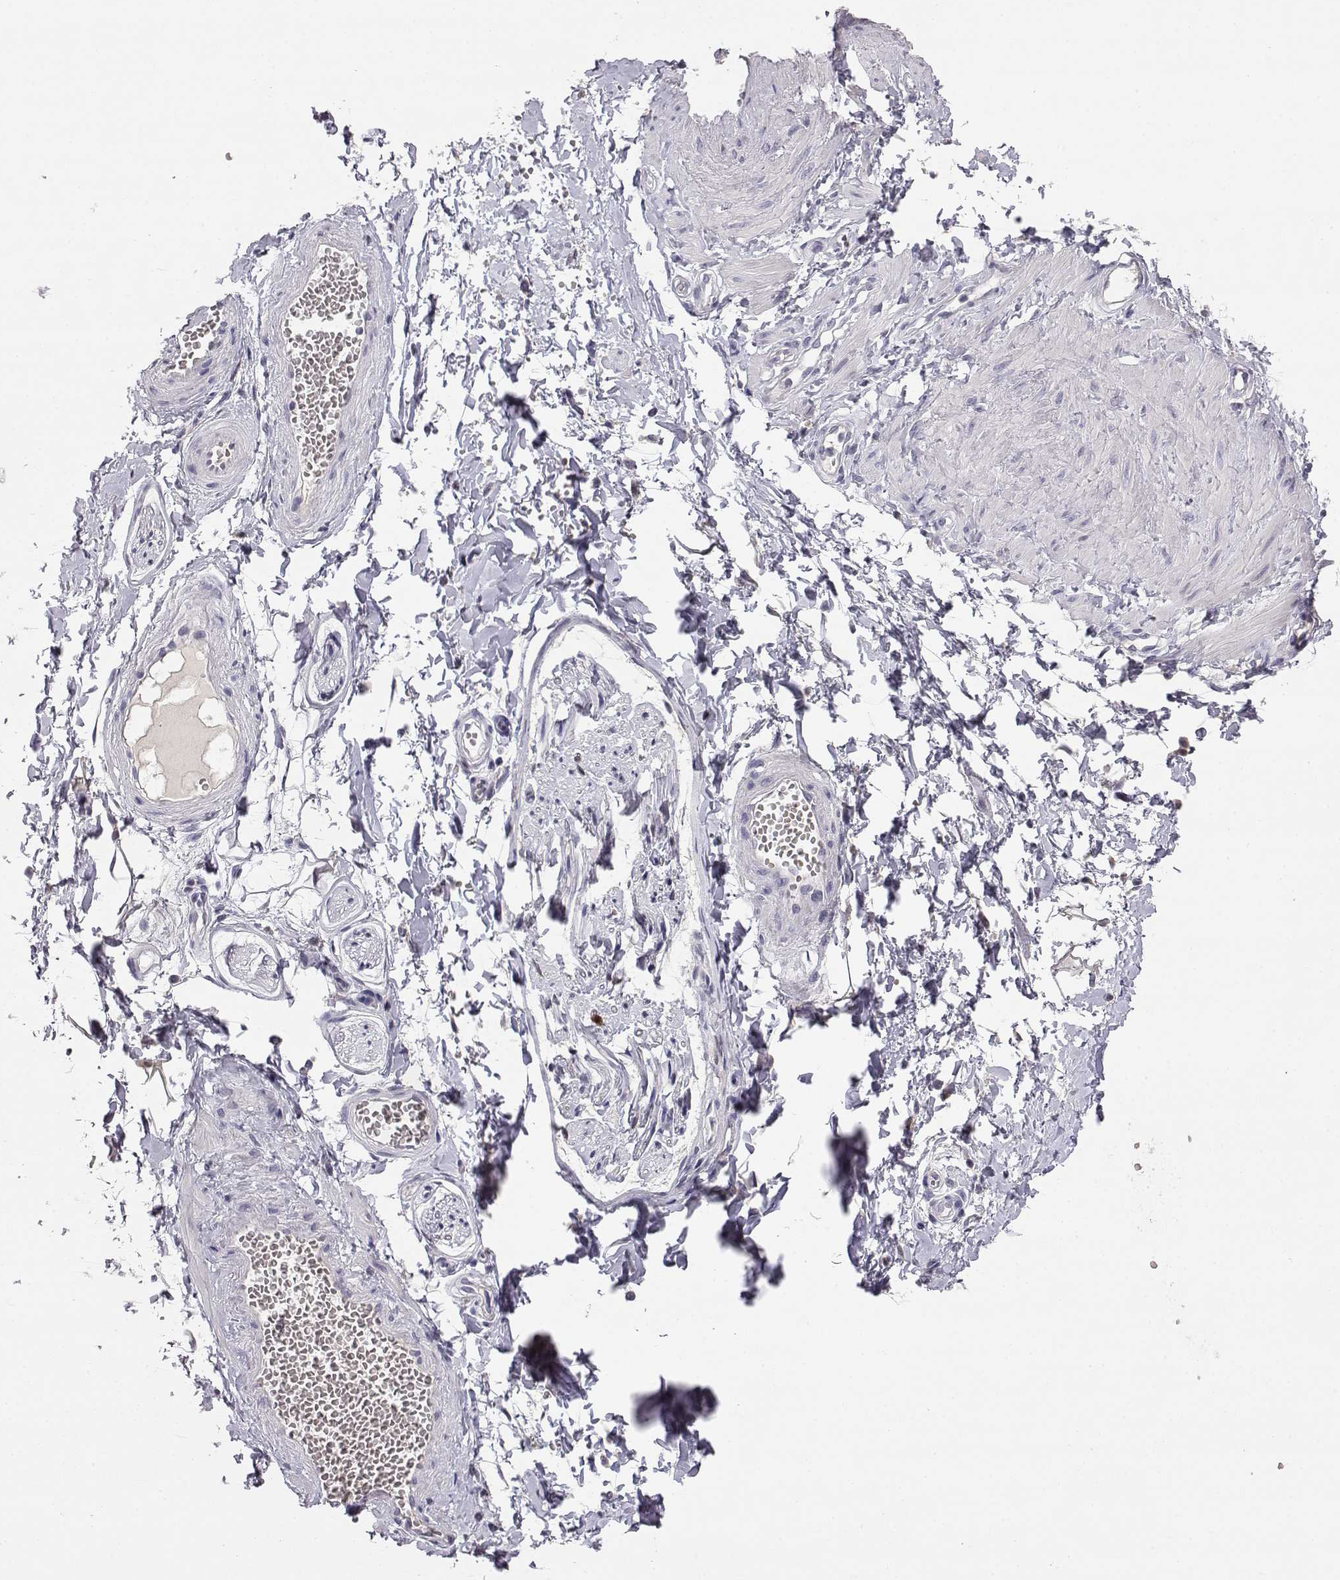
{"staining": {"intensity": "negative", "quantity": "none", "location": "none"}, "tissue": "adipose tissue", "cell_type": "Adipocytes", "image_type": "normal", "snomed": [{"axis": "morphology", "description": "Normal tissue, NOS"}, {"axis": "topography", "description": "Smooth muscle"}, {"axis": "topography", "description": "Peripheral nerve tissue"}], "caption": "The photomicrograph demonstrates no significant staining in adipocytes of adipose tissue.", "gene": "AKR1B1", "patient": {"sex": "male", "age": 22}}